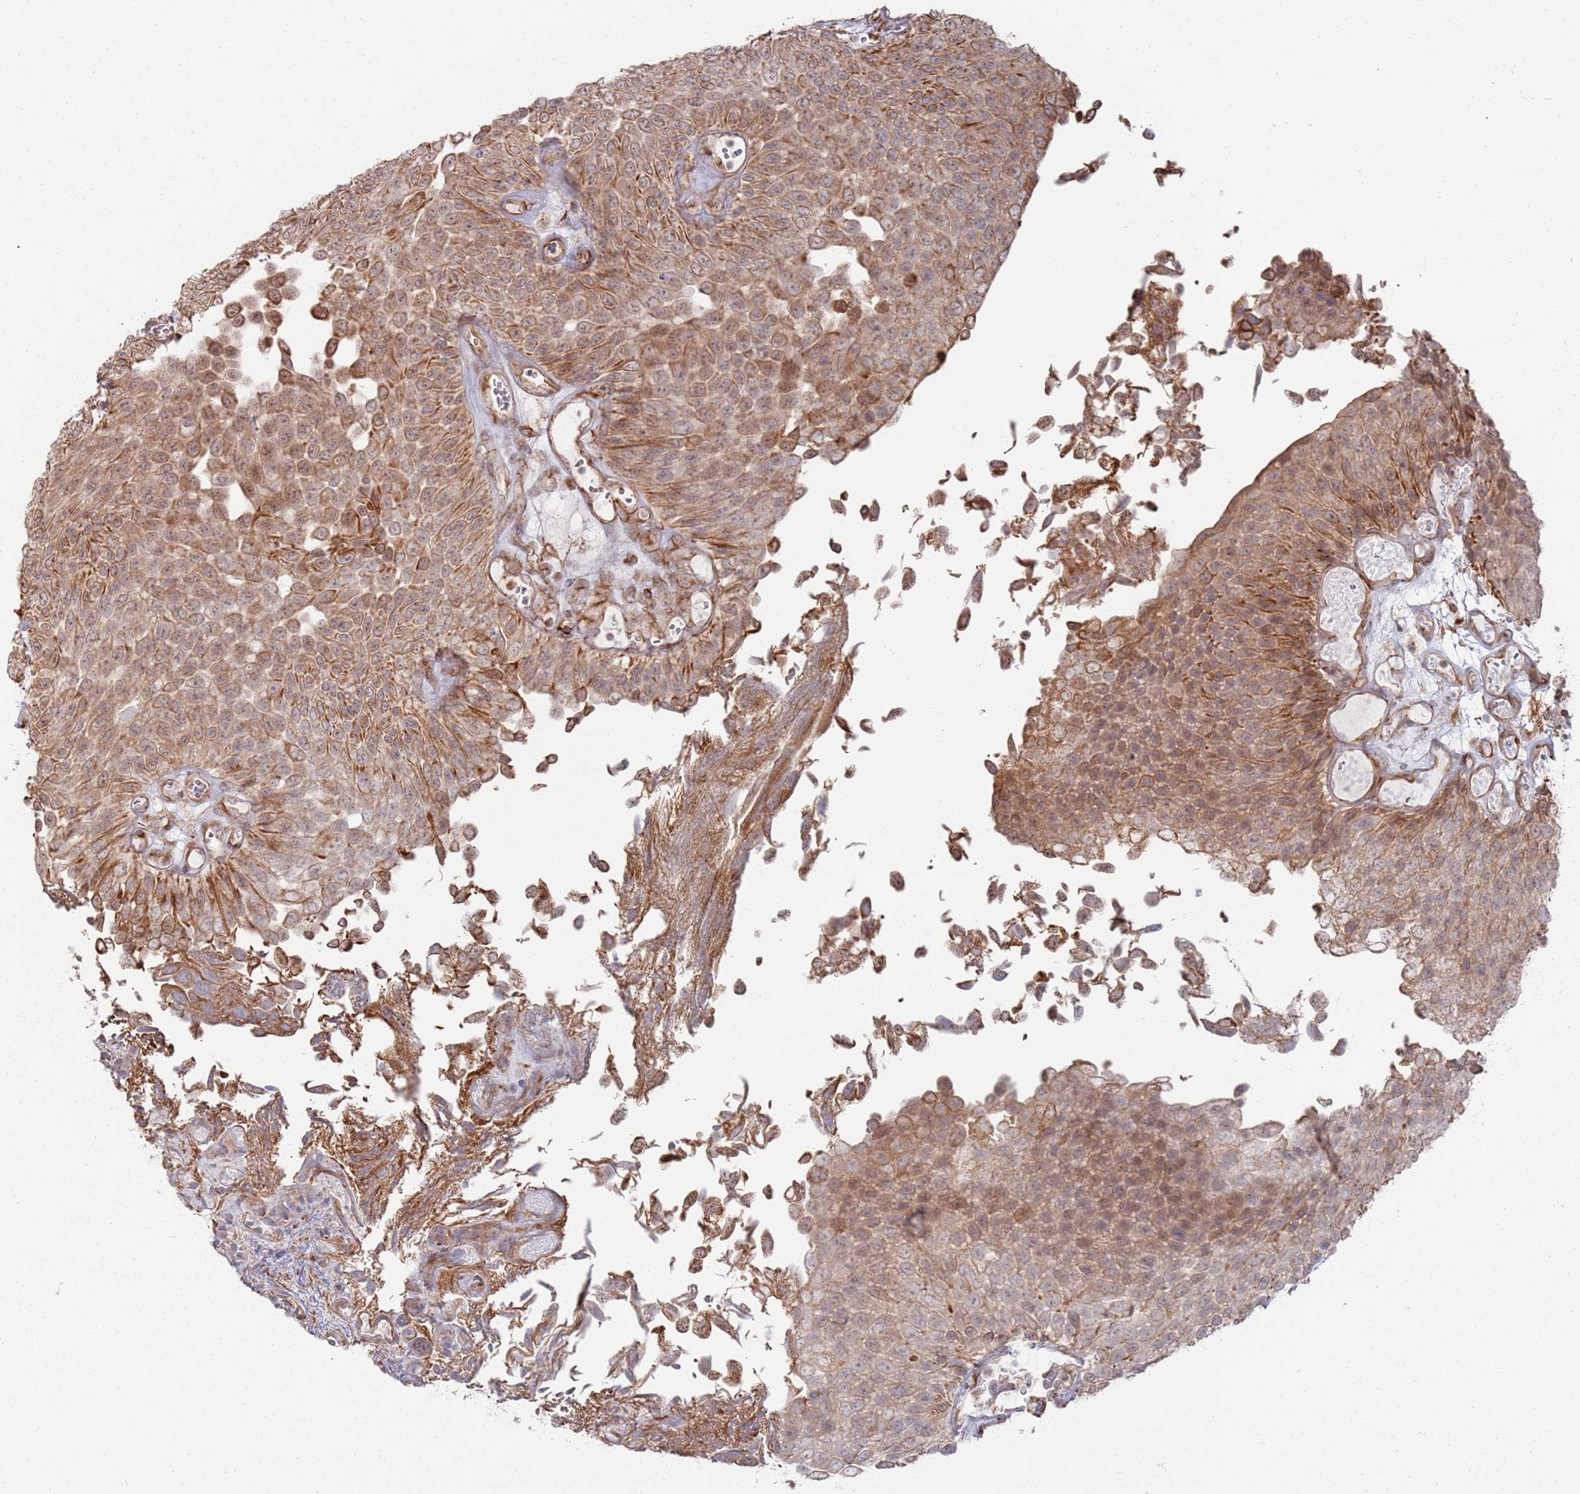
{"staining": {"intensity": "moderate", "quantity": ">75%", "location": "cytoplasmic/membranous,nuclear"}, "tissue": "urothelial cancer", "cell_type": "Tumor cells", "image_type": "cancer", "snomed": [{"axis": "morphology", "description": "Urothelial carcinoma, Low grade"}, {"axis": "topography", "description": "Urinary bladder"}], "caption": "Immunohistochemical staining of human low-grade urothelial carcinoma reveals moderate cytoplasmic/membranous and nuclear protein staining in approximately >75% of tumor cells. The staining was performed using DAB to visualize the protein expression in brown, while the nuclei were stained in blue with hematoxylin (Magnification: 20x).", "gene": "PHF21A", "patient": {"sex": "male", "age": 89}}